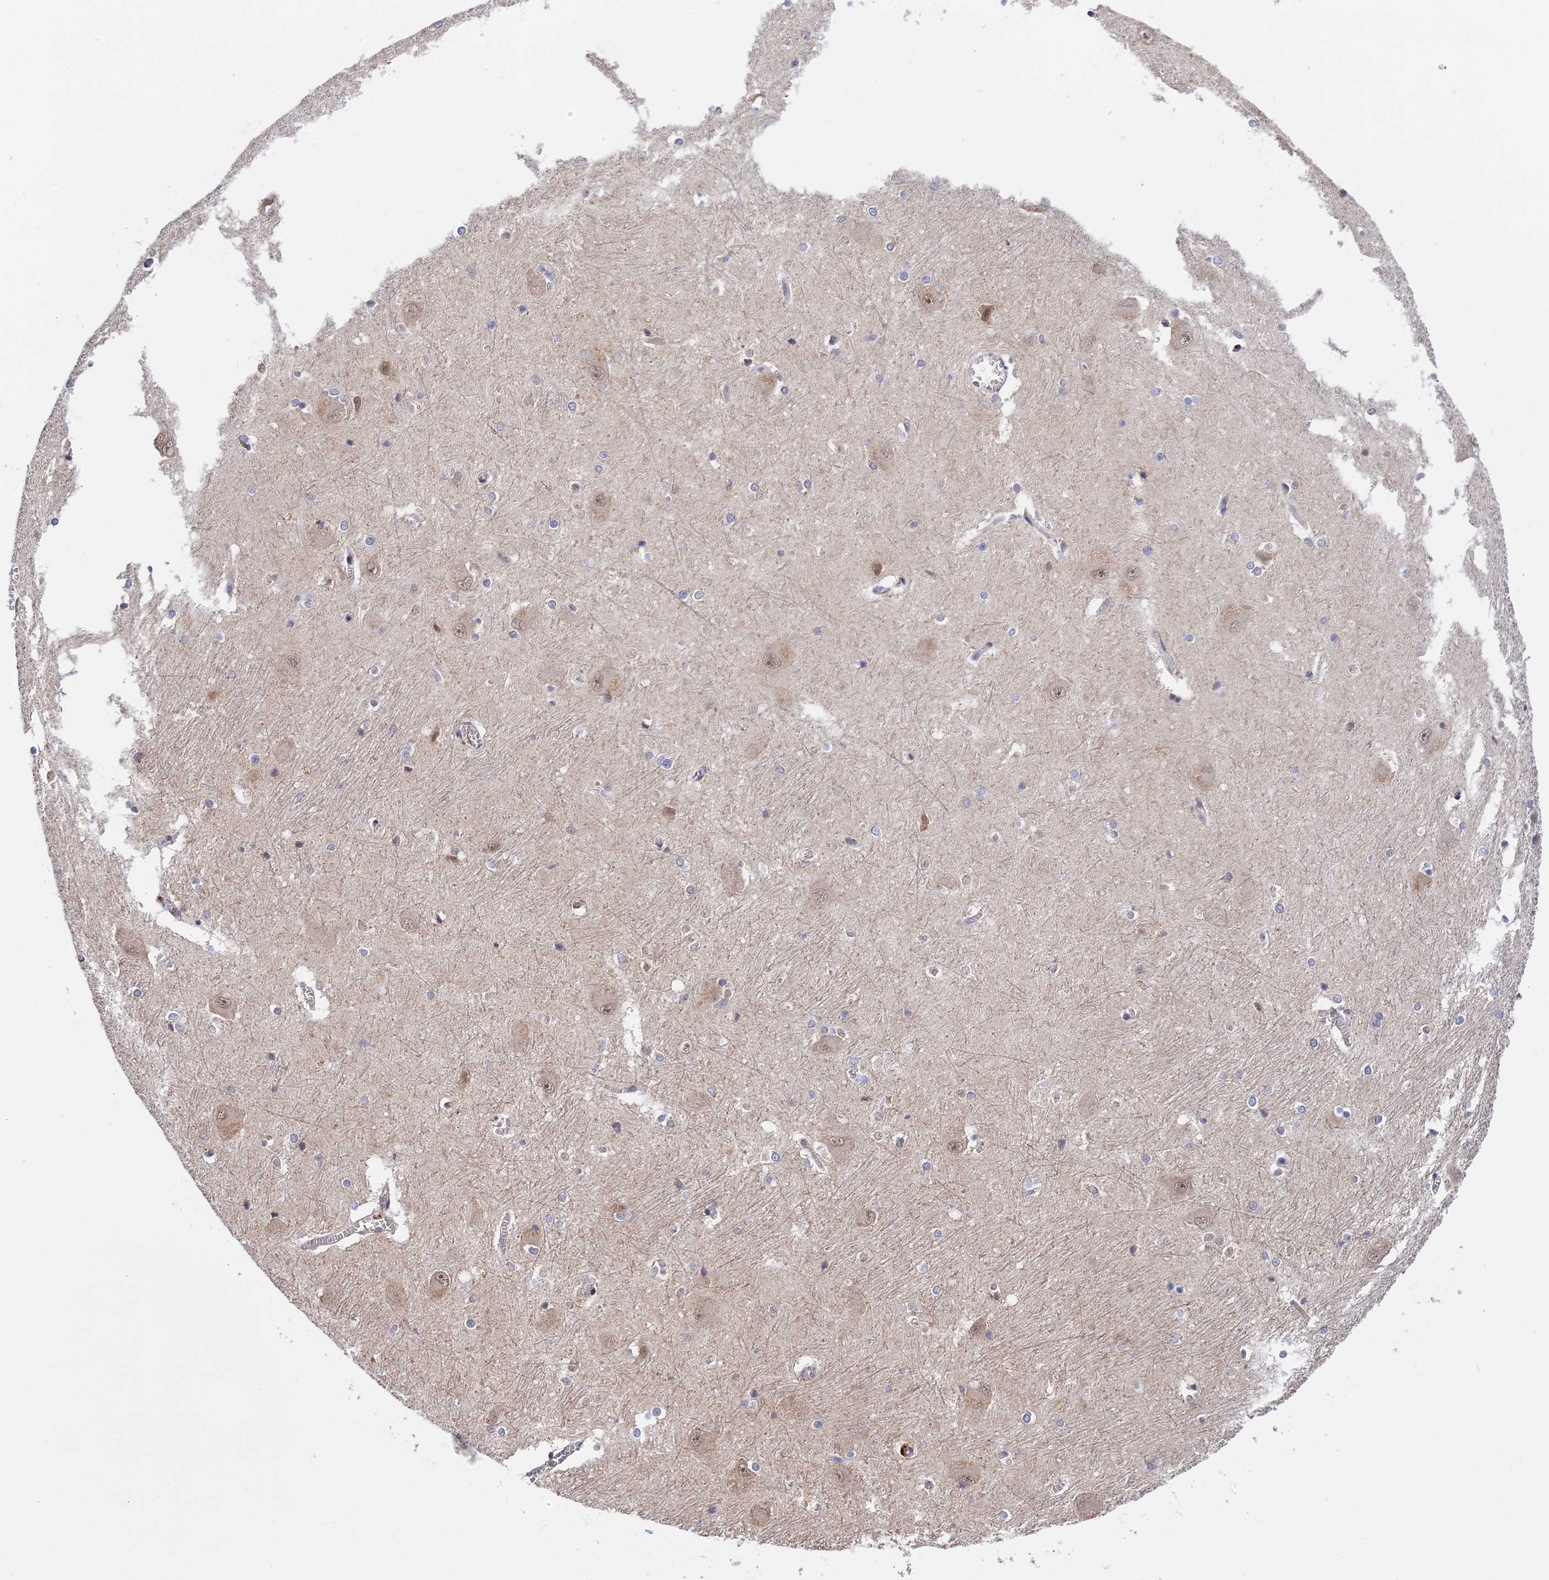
{"staining": {"intensity": "weak", "quantity": "<25%", "location": "nuclear"}, "tissue": "caudate", "cell_type": "Glial cells", "image_type": "normal", "snomed": [{"axis": "morphology", "description": "Normal tissue, NOS"}, {"axis": "topography", "description": "Lateral ventricle wall"}], "caption": "Caudate was stained to show a protein in brown. There is no significant expression in glial cells. (DAB IHC, high magnification).", "gene": "POLR2C", "patient": {"sex": "male", "age": 37}}